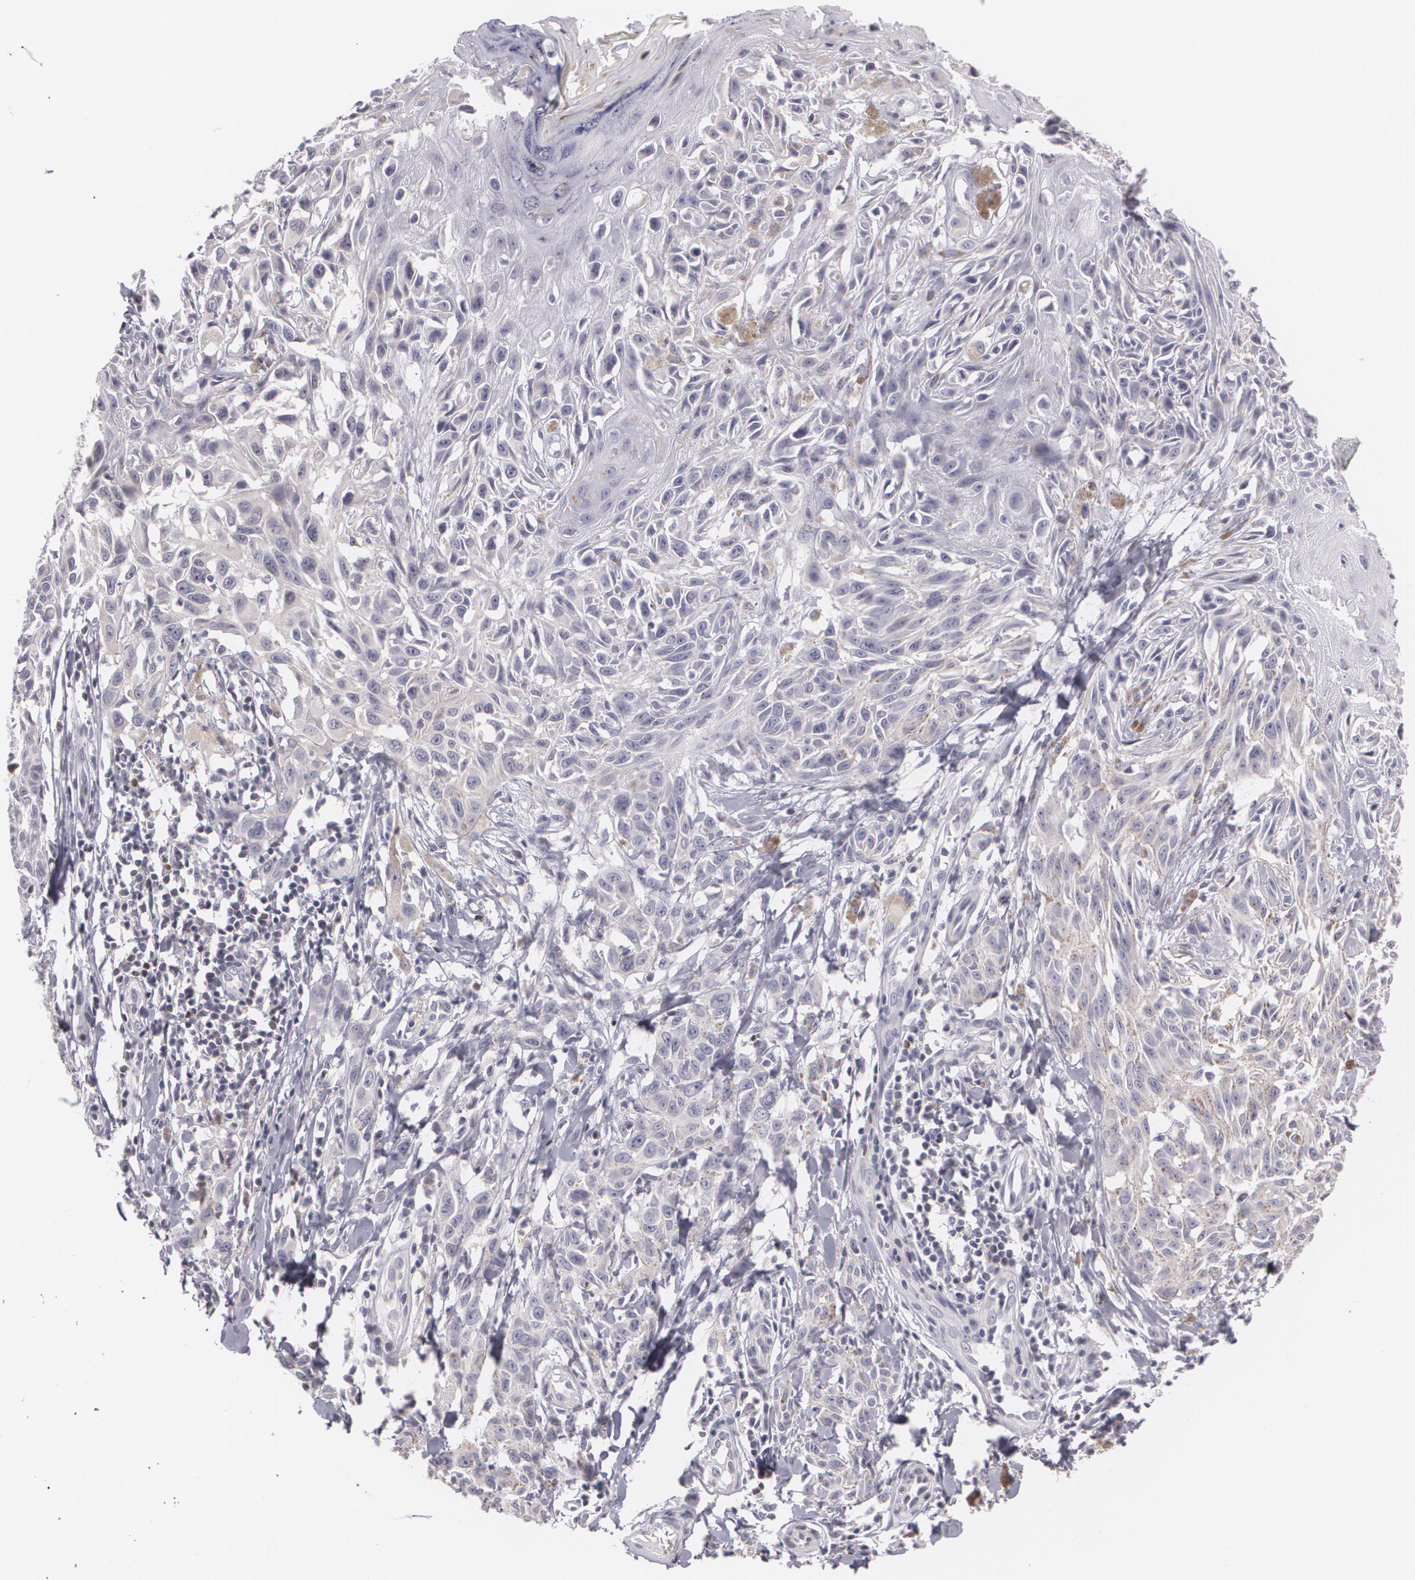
{"staining": {"intensity": "negative", "quantity": "none", "location": "none"}, "tissue": "melanoma", "cell_type": "Tumor cells", "image_type": "cancer", "snomed": [{"axis": "morphology", "description": "Malignant melanoma, NOS"}, {"axis": "topography", "description": "Skin"}], "caption": "Immunohistochemical staining of human malignant melanoma displays no significant staining in tumor cells.", "gene": "ZBTB16", "patient": {"sex": "female", "age": 77}}